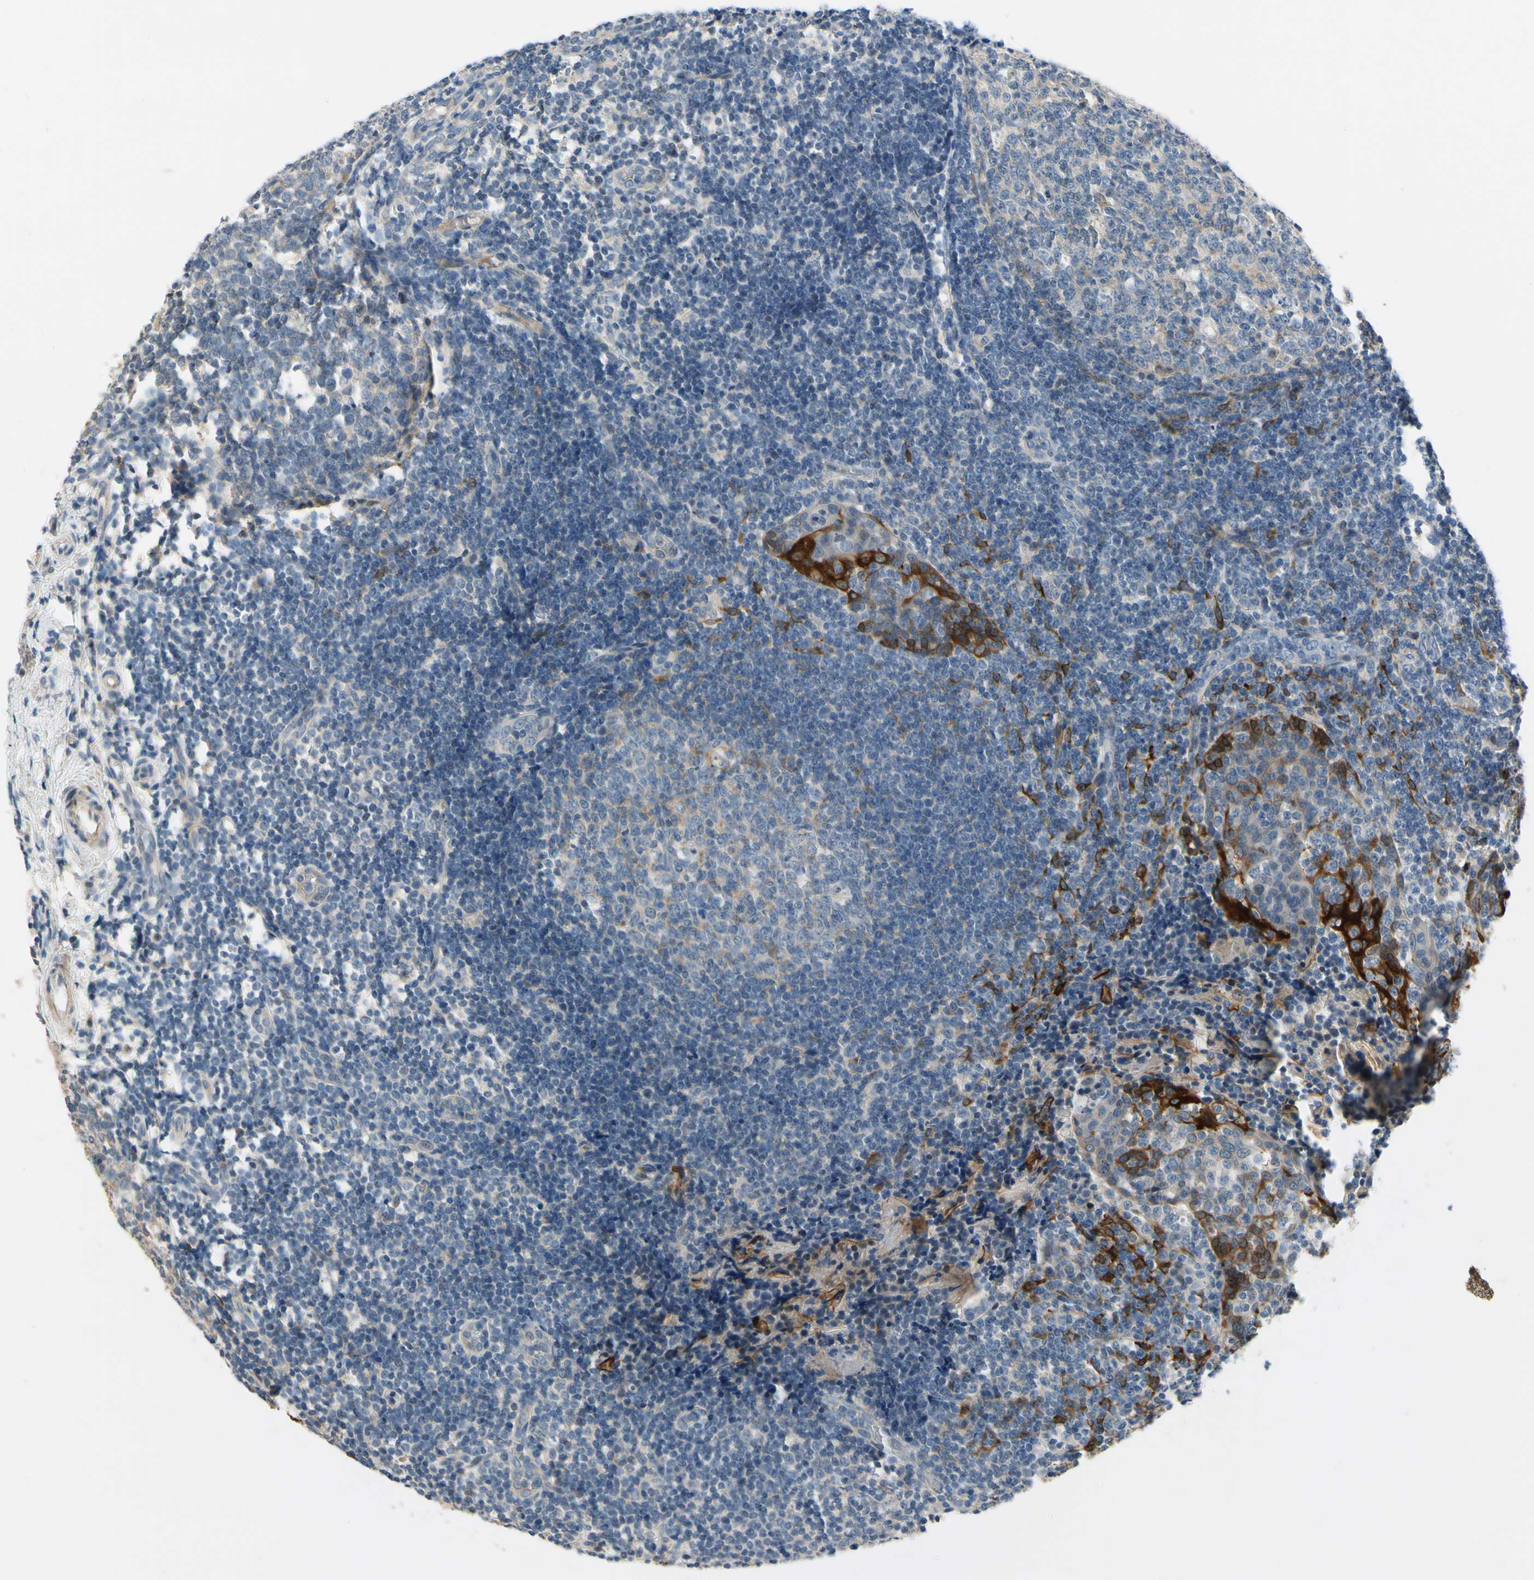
{"staining": {"intensity": "negative", "quantity": "none", "location": "none"}, "tissue": "tonsil", "cell_type": "Germinal center cells", "image_type": "normal", "snomed": [{"axis": "morphology", "description": "Normal tissue, NOS"}, {"axis": "topography", "description": "Tonsil"}], "caption": "Immunohistochemistry (IHC) histopathology image of benign tonsil stained for a protein (brown), which demonstrates no positivity in germinal center cells.", "gene": "SLC27A6", "patient": {"sex": "female", "age": 19}}